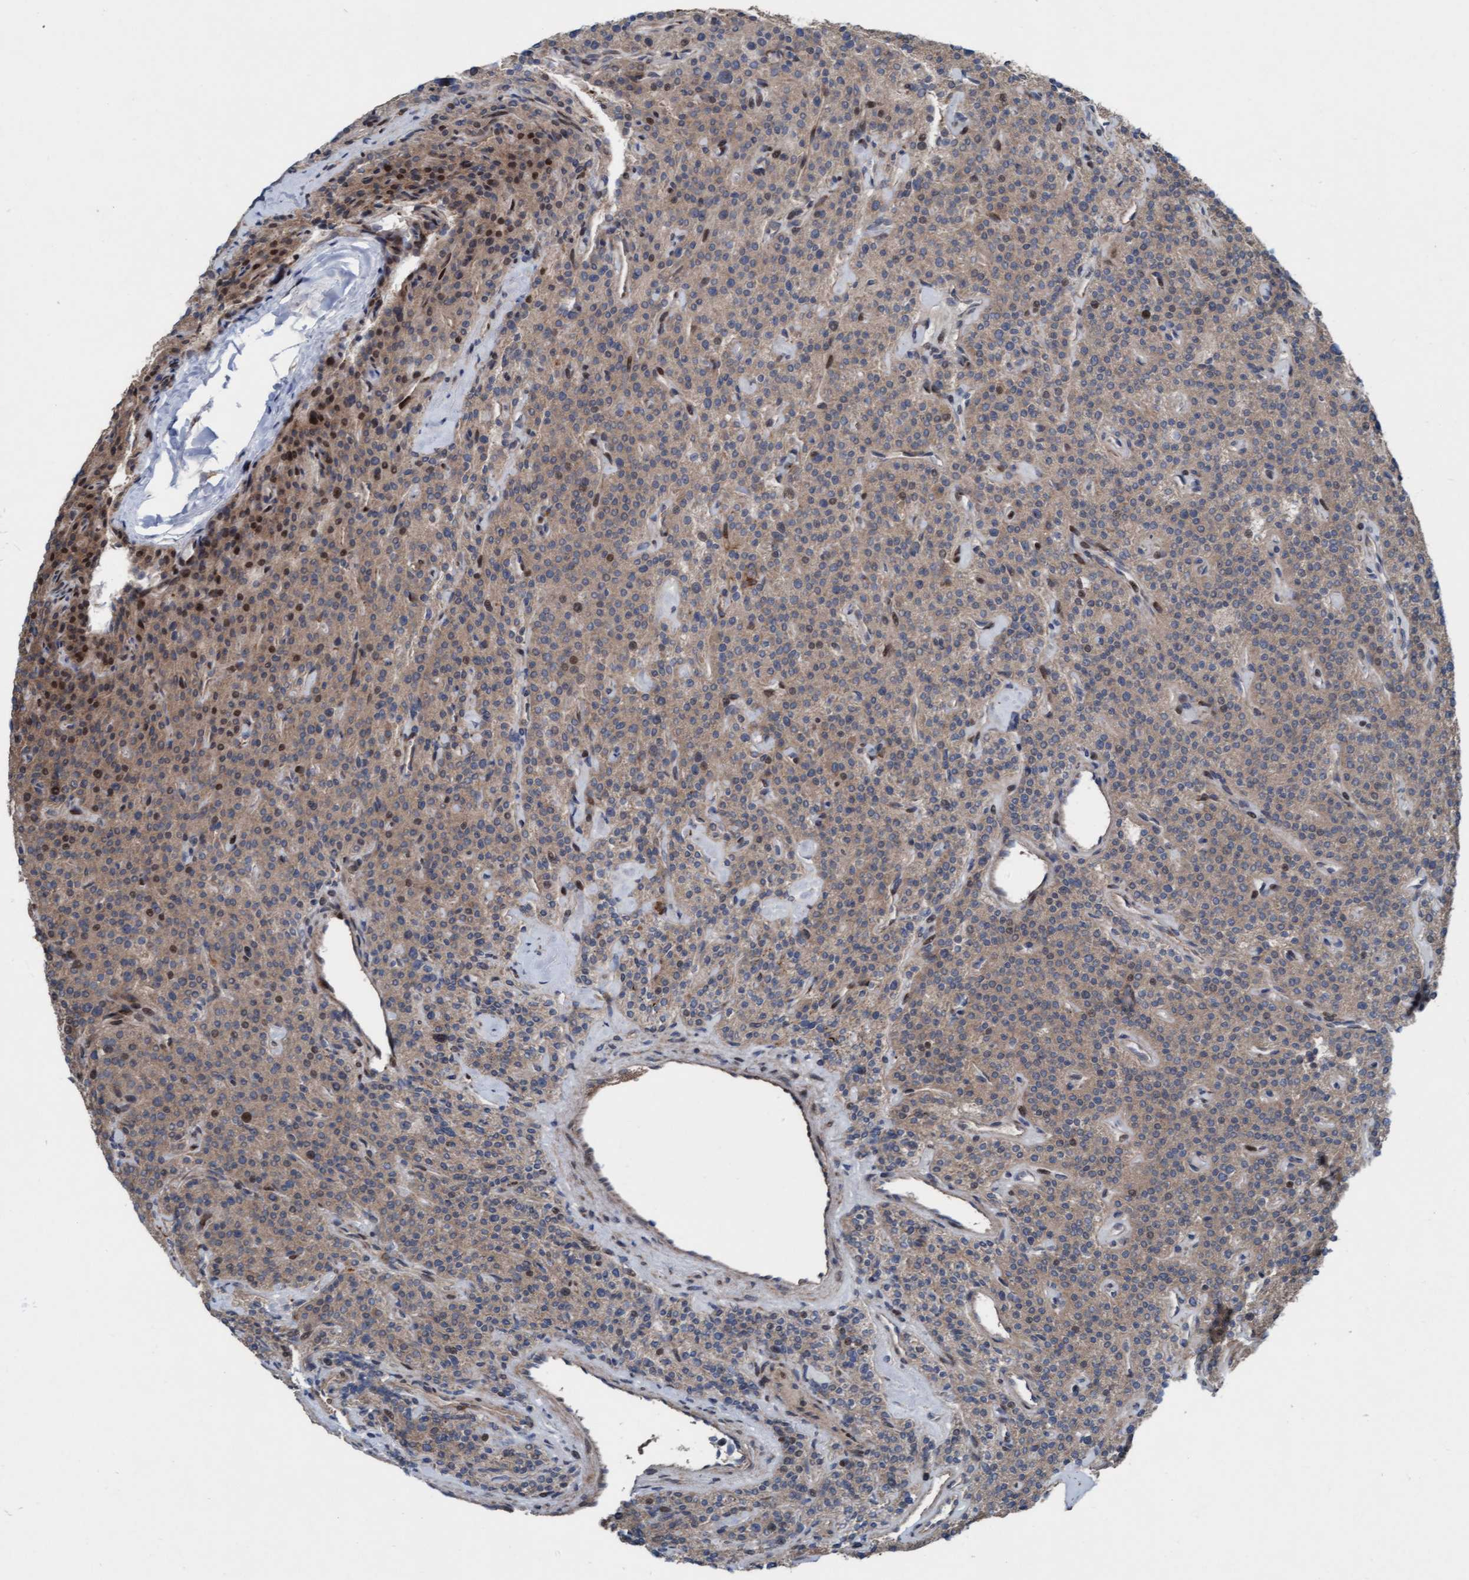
{"staining": {"intensity": "strong", "quantity": ">75%", "location": "cytoplasmic/membranous,nuclear"}, "tissue": "parathyroid gland", "cell_type": "Glandular cells", "image_type": "normal", "snomed": [{"axis": "morphology", "description": "Normal tissue, NOS"}, {"axis": "topography", "description": "Parathyroid gland"}], "caption": "Strong cytoplasmic/membranous,nuclear positivity is present in about >75% of glandular cells in normal parathyroid gland. (IHC, brightfield microscopy, high magnification).", "gene": "KLHL26", "patient": {"sex": "male", "age": 46}}